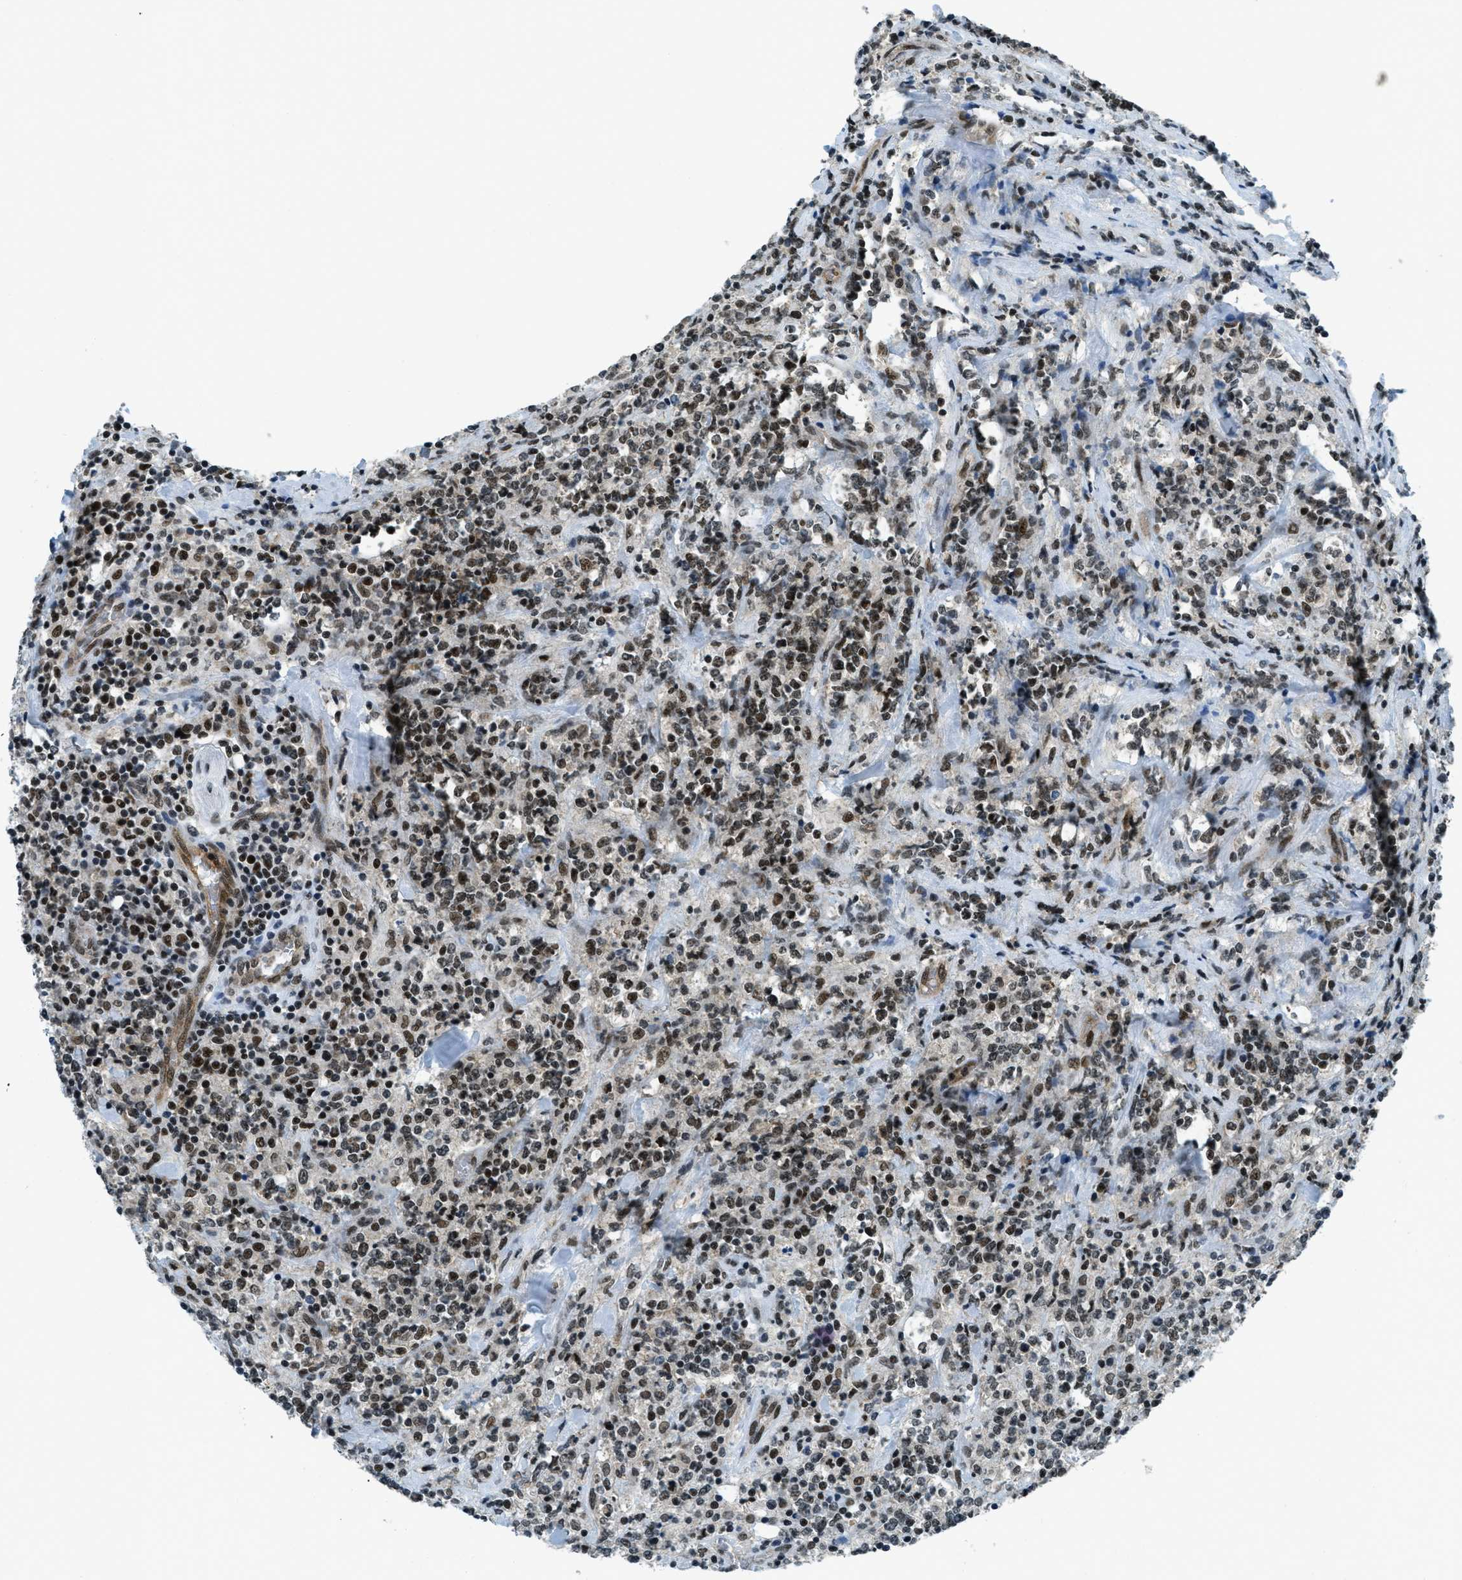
{"staining": {"intensity": "moderate", "quantity": ">75%", "location": "nuclear"}, "tissue": "lymphoma", "cell_type": "Tumor cells", "image_type": "cancer", "snomed": [{"axis": "morphology", "description": "Malignant lymphoma, non-Hodgkin's type, High grade"}, {"axis": "topography", "description": "Soft tissue"}], "caption": "Lymphoma tissue reveals moderate nuclear expression in about >75% of tumor cells (IHC, brightfield microscopy, high magnification).", "gene": "KLF6", "patient": {"sex": "male", "age": 18}}